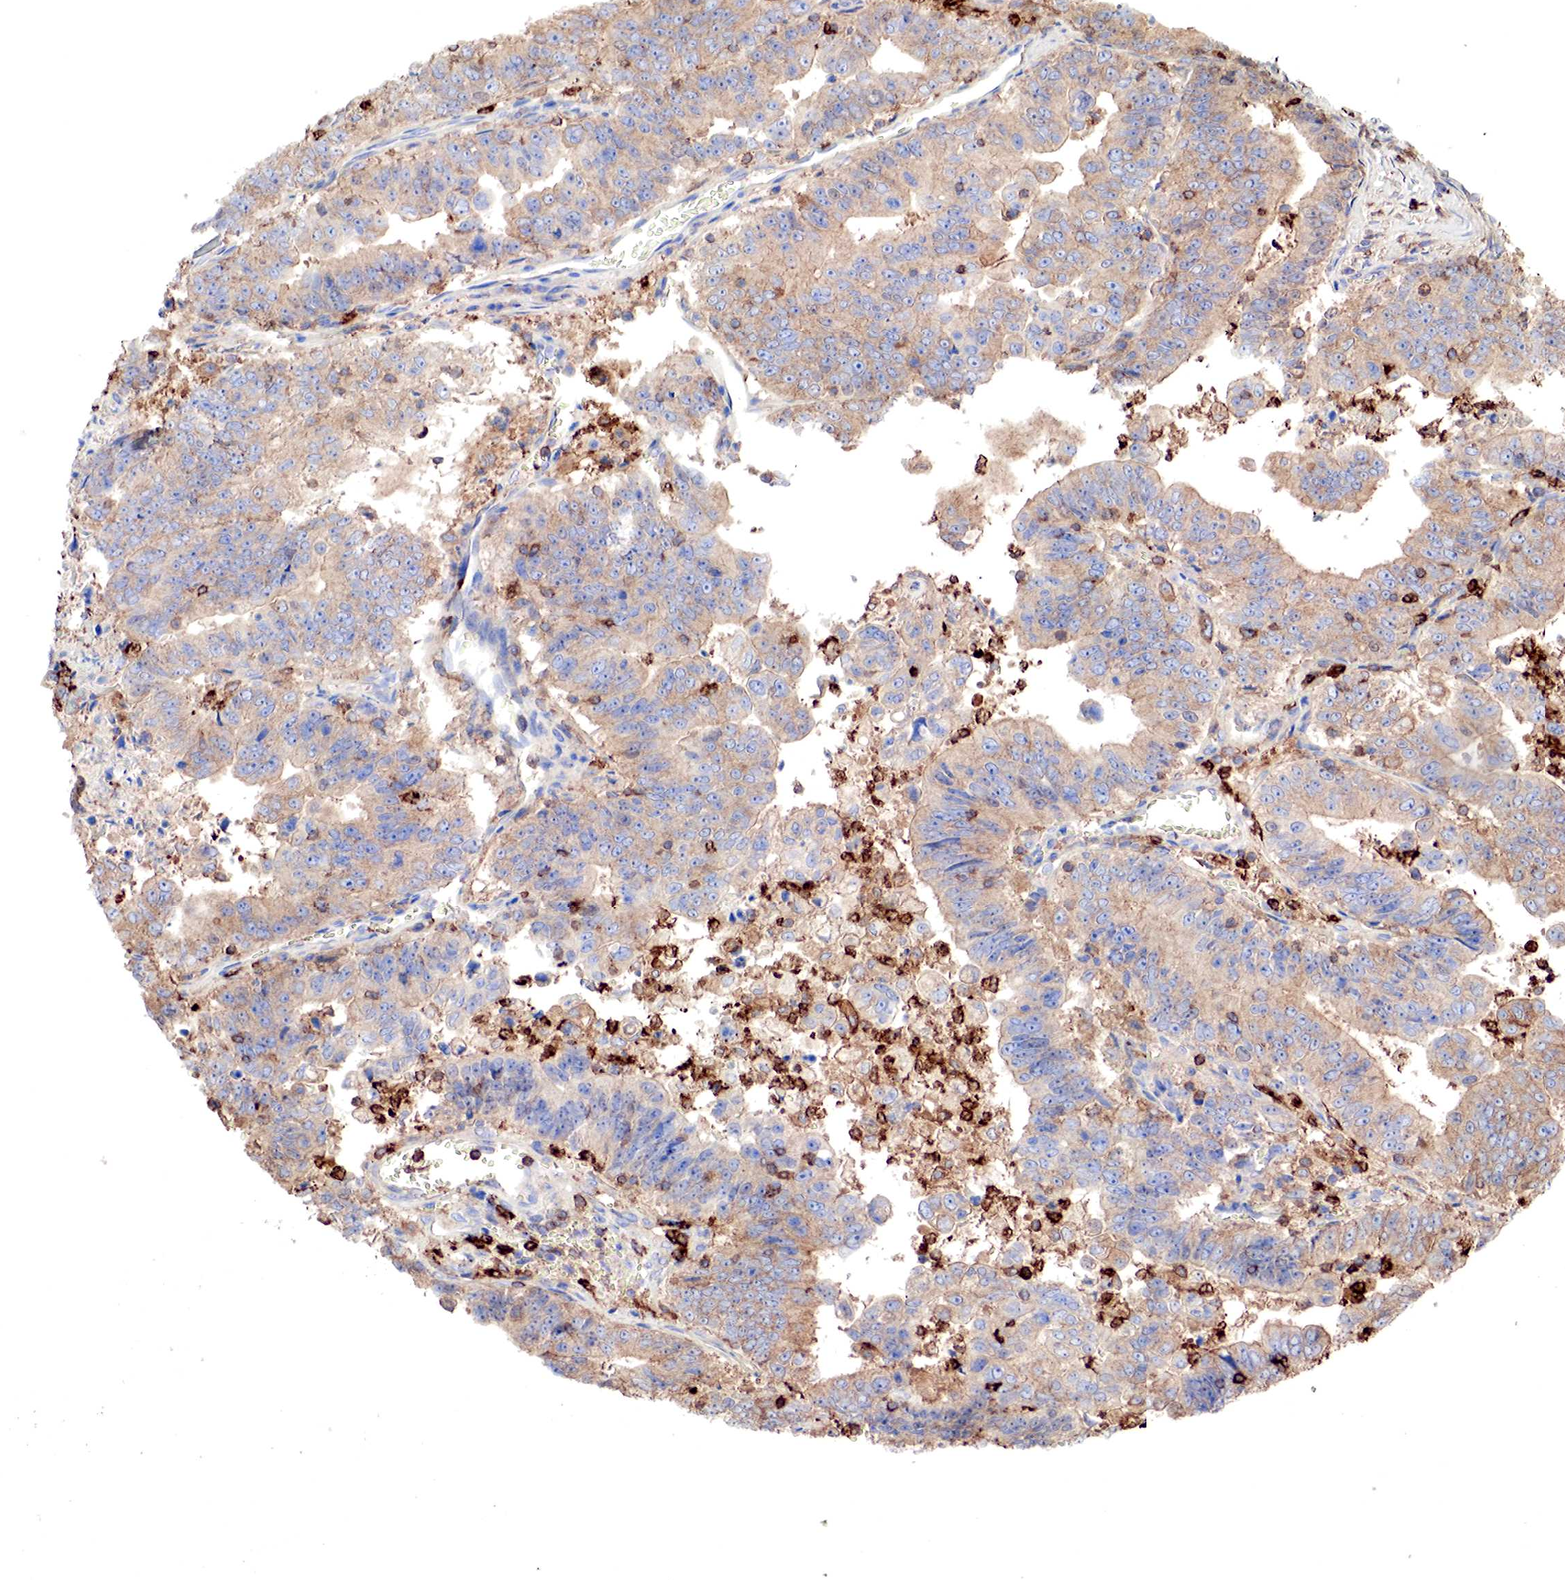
{"staining": {"intensity": "weak", "quantity": "25%-75%", "location": "cytoplasmic/membranous"}, "tissue": "stomach cancer", "cell_type": "Tumor cells", "image_type": "cancer", "snomed": [{"axis": "morphology", "description": "Adenocarcinoma, NOS"}, {"axis": "topography", "description": "Stomach, upper"}], "caption": "Stomach cancer was stained to show a protein in brown. There is low levels of weak cytoplasmic/membranous positivity in approximately 25%-75% of tumor cells.", "gene": "G6PD", "patient": {"sex": "female", "age": 50}}